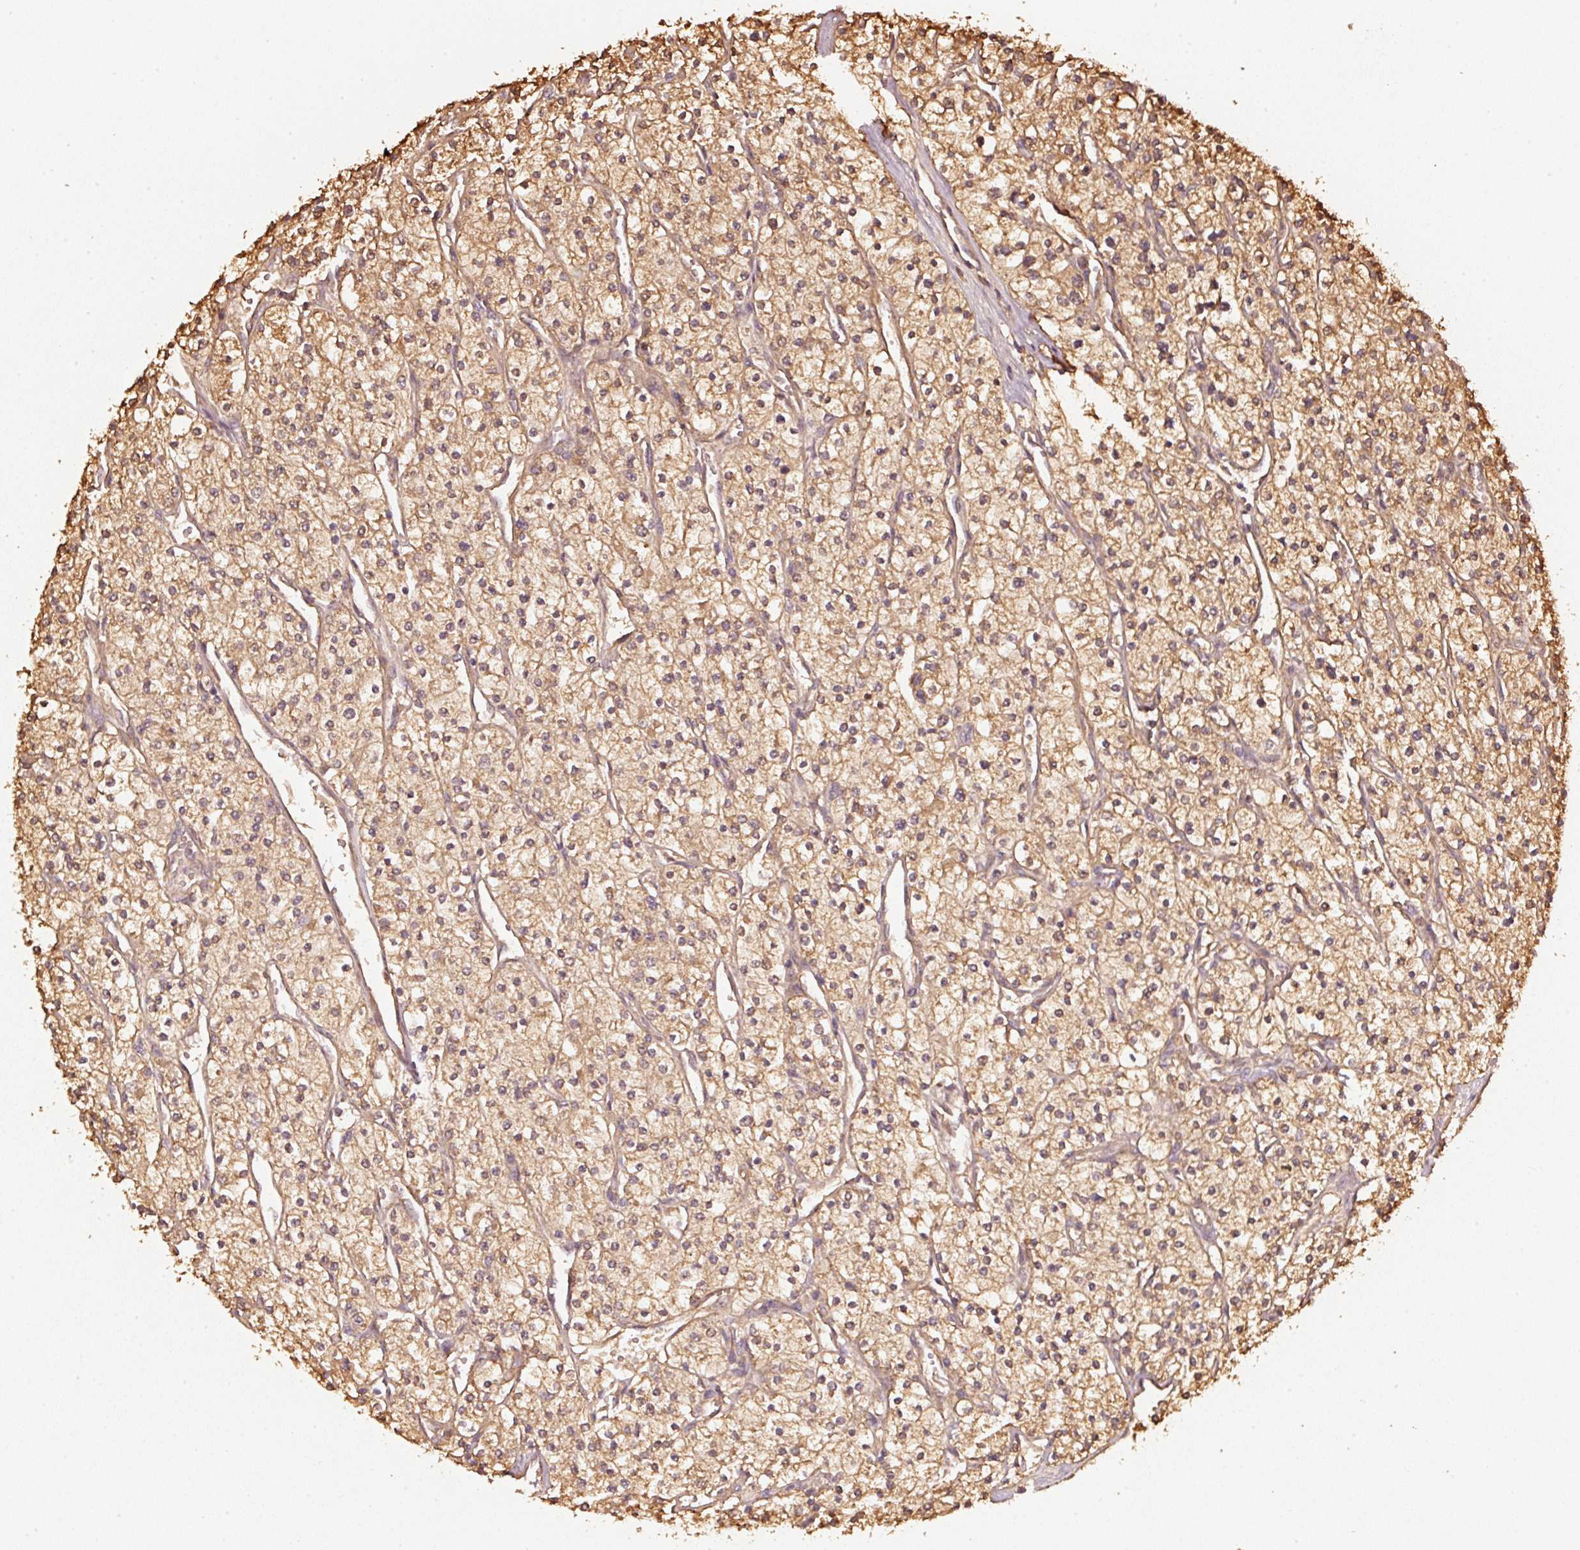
{"staining": {"intensity": "moderate", "quantity": ">75%", "location": "cytoplasmic/membranous"}, "tissue": "renal cancer", "cell_type": "Tumor cells", "image_type": "cancer", "snomed": [{"axis": "morphology", "description": "Adenocarcinoma, NOS"}, {"axis": "topography", "description": "Kidney"}], "caption": "DAB immunohistochemical staining of renal cancer demonstrates moderate cytoplasmic/membranous protein positivity in approximately >75% of tumor cells.", "gene": "STAU1", "patient": {"sex": "male", "age": 80}}